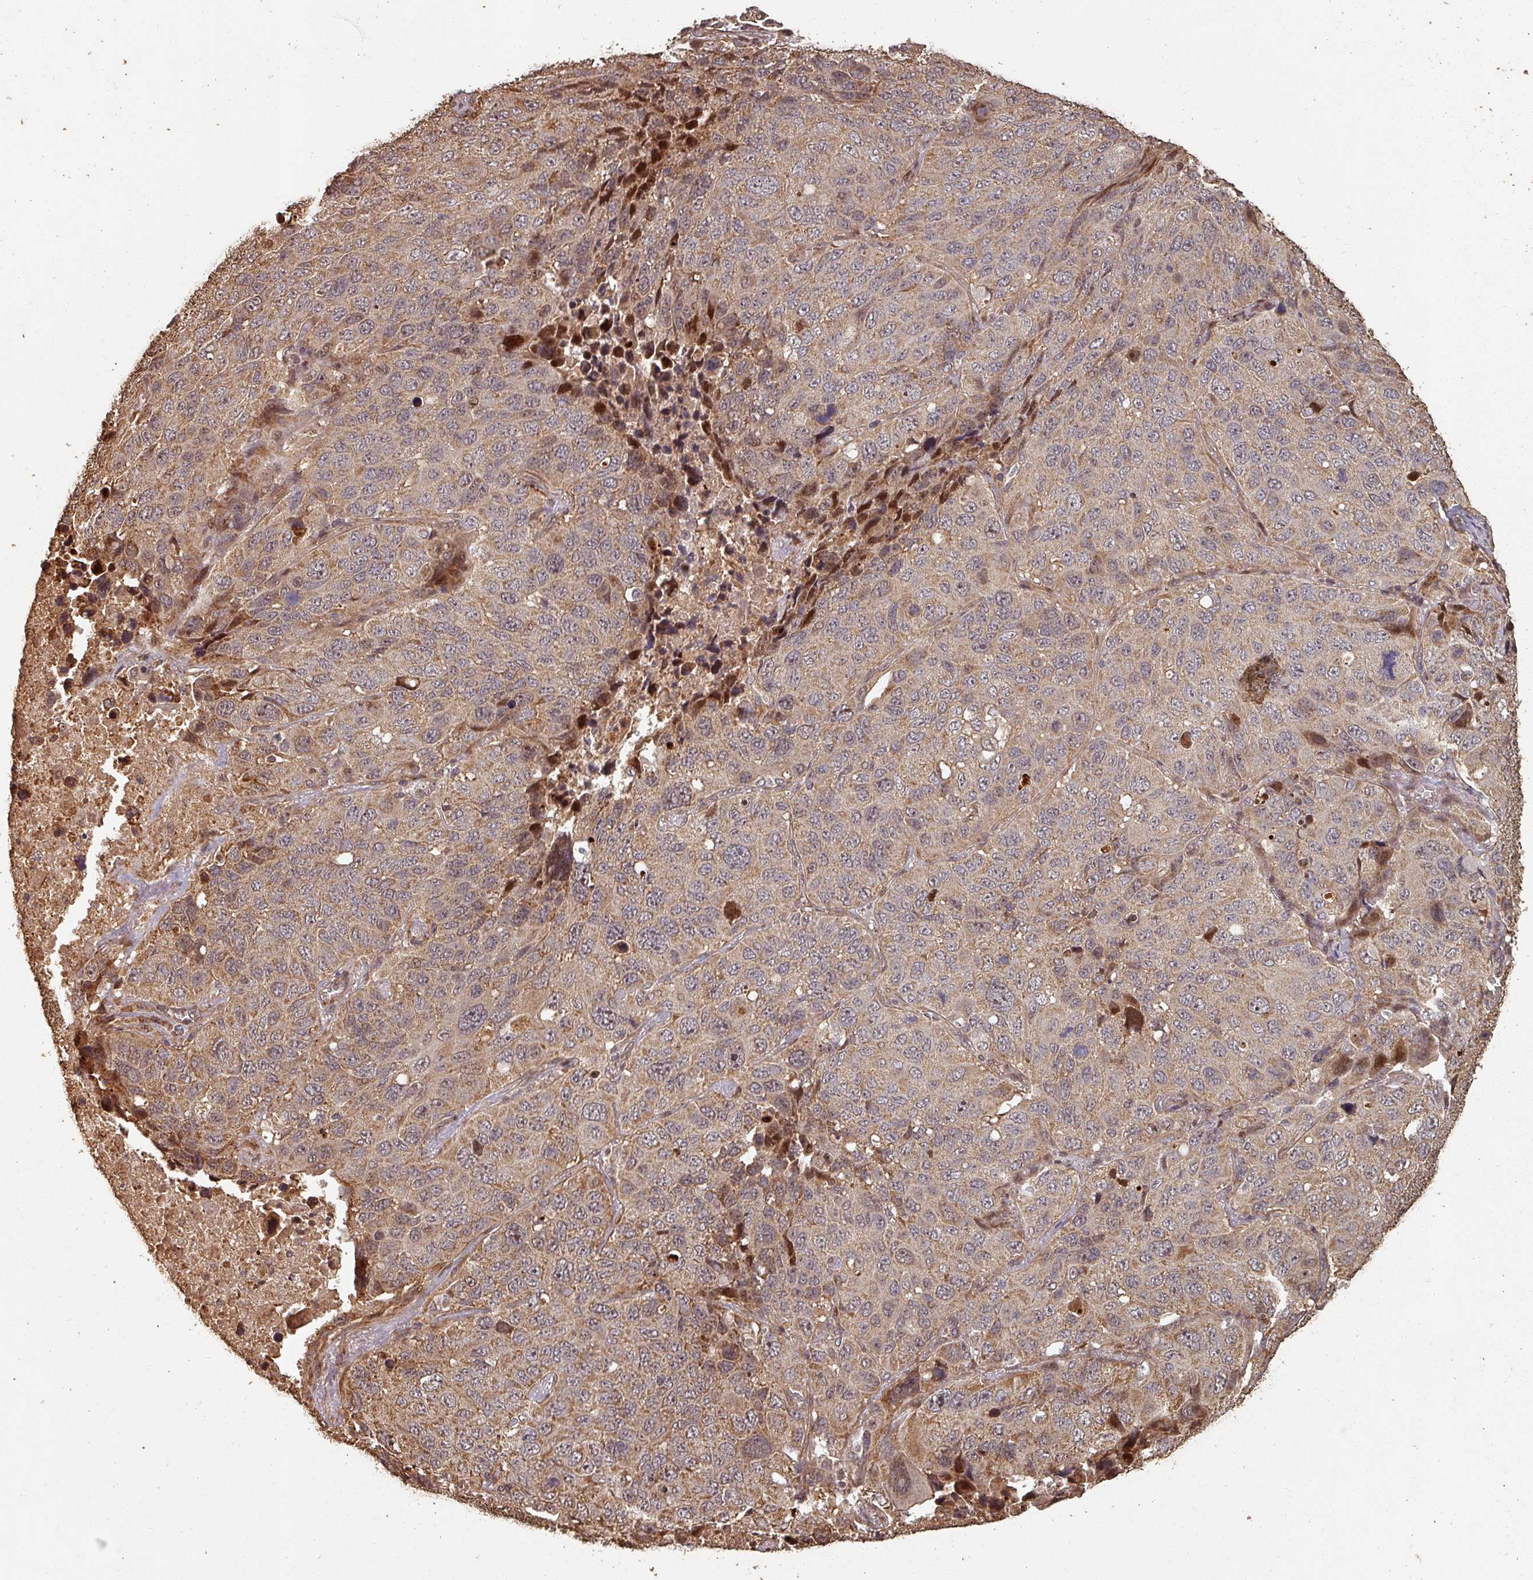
{"staining": {"intensity": "moderate", "quantity": ">75%", "location": "cytoplasmic/membranous"}, "tissue": "lung cancer", "cell_type": "Tumor cells", "image_type": "cancer", "snomed": [{"axis": "morphology", "description": "Squamous cell carcinoma, NOS"}, {"axis": "topography", "description": "Lung"}], "caption": "IHC staining of lung squamous cell carcinoma, which demonstrates medium levels of moderate cytoplasmic/membranous expression in approximately >75% of tumor cells indicating moderate cytoplasmic/membranous protein staining. The staining was performed using DAB (brown) for protein detection and nuclei were counterstained in hematoxylin (blue).", "gene": "EID1", "patient": {"sex": "male", "age": 60}}